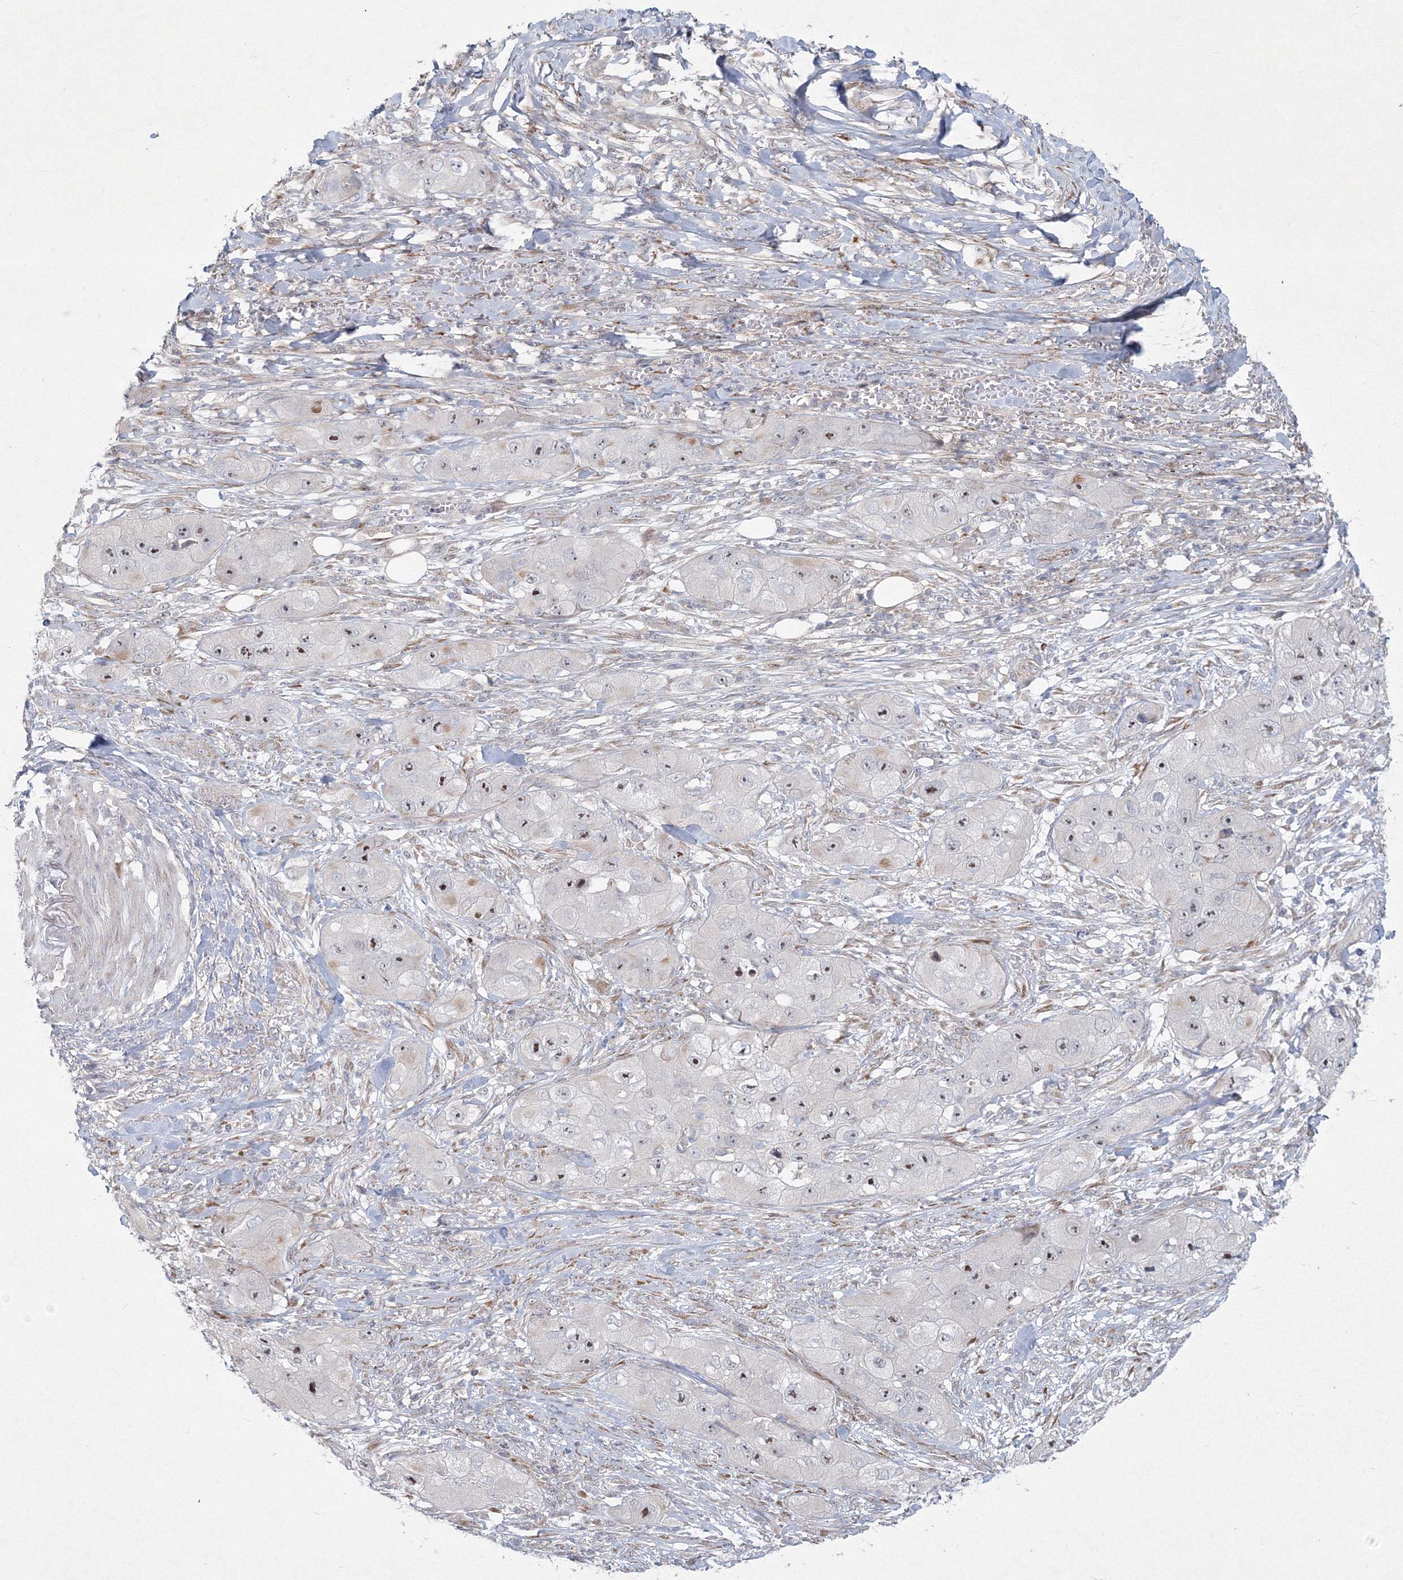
{"staining": {"intensity": "weak", "quantity": "<25%", "location": "nuclear"}, "tissue": "skin cancer", "cell_type": "Tumor cells", "image_type": "cancer", "snomed": [{"axis": "morphology", "description": "Squamous cell carcinoma, NOS"}, {"axis": "topography", "description": "Skin"}, {"axis": "topography", "description": "Subcutis"}], "caption": "This histopathology image is of skin cancer stained with immunohistochemistry to label a protein in brown with the nuclei are counter-stained blue. There is no expression in tumor cells.", "gene": "WDR49", "patient": {"sex": "male", "age": 73}}